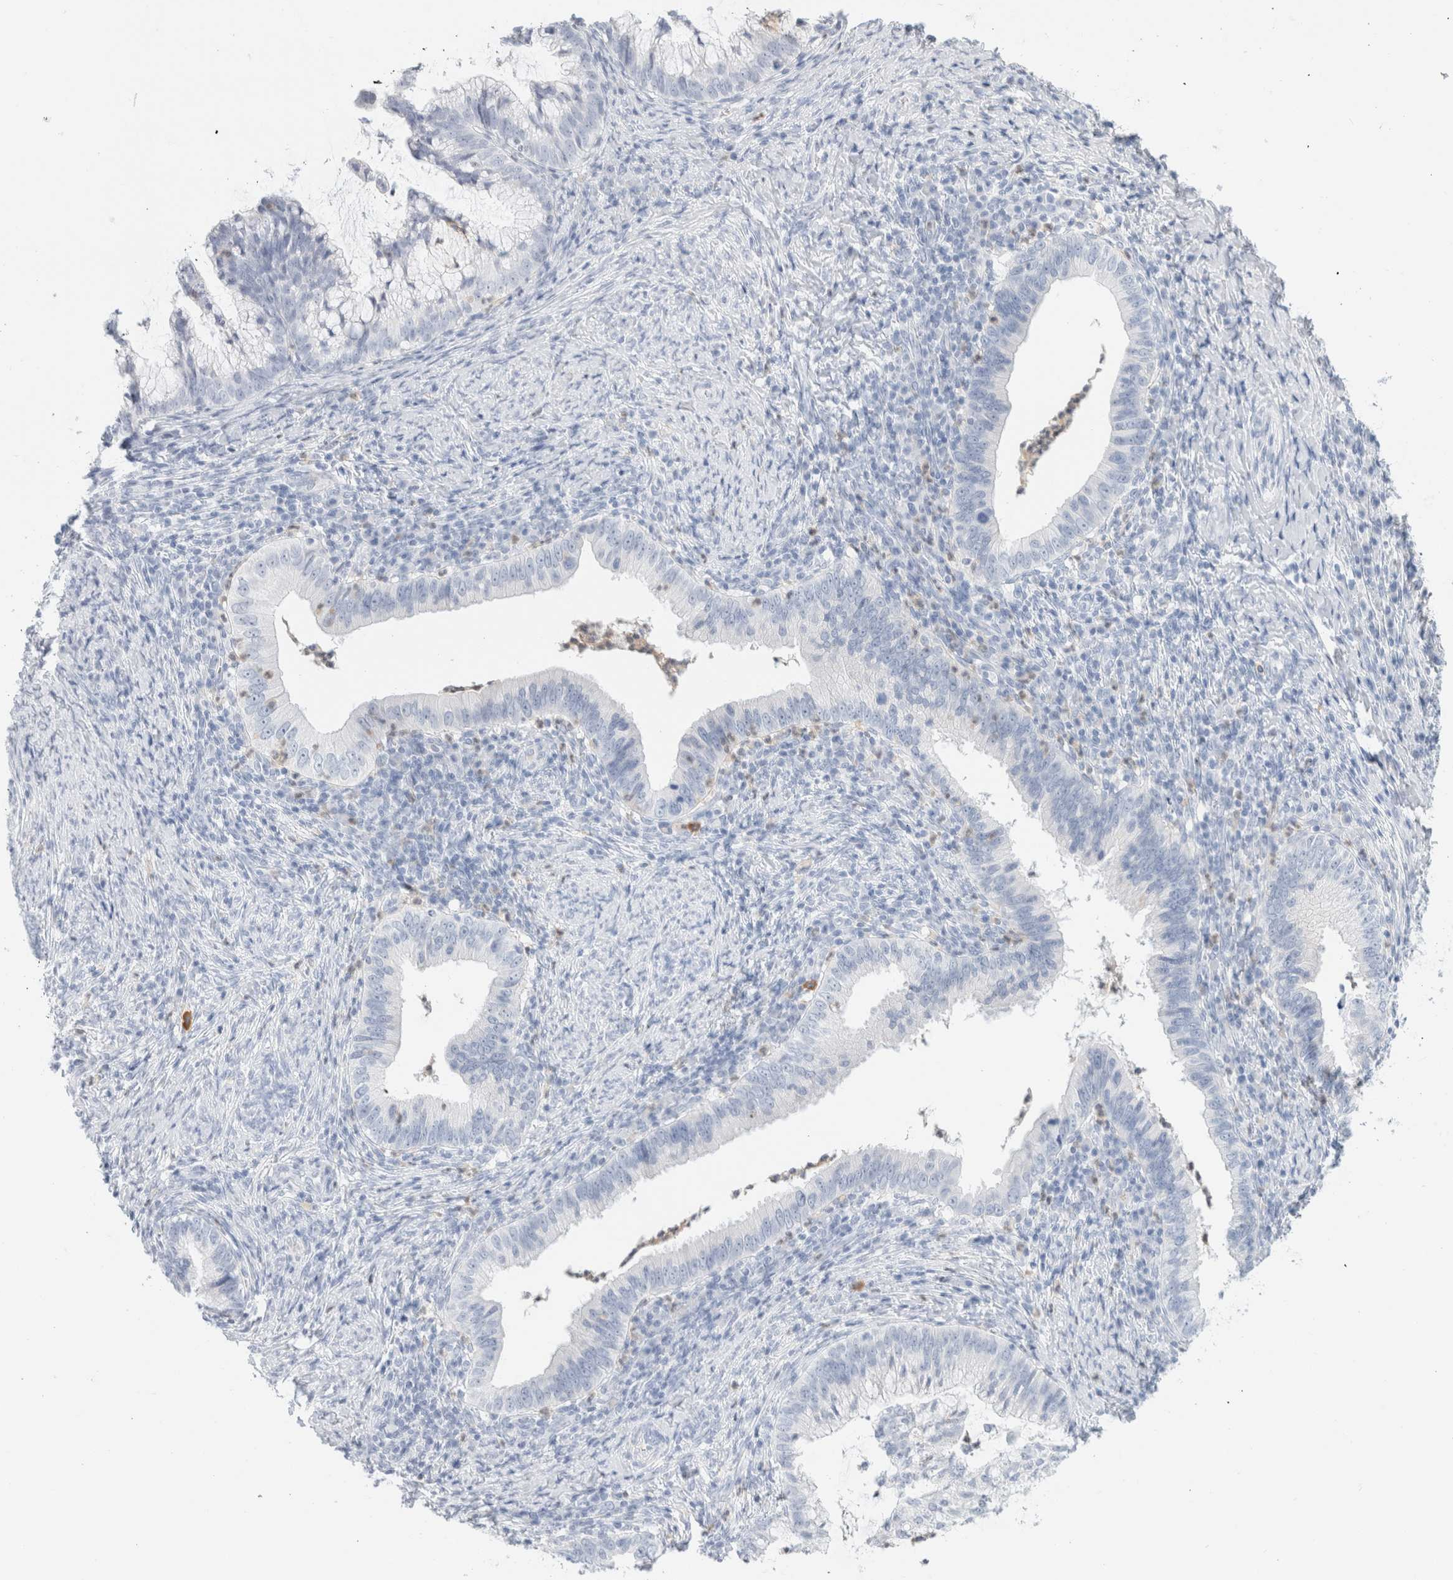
{"staining": {"intensity": "negative", "quantity": "none", "location": "none"}, "tissue": "cervical cancer", "cell_type": "Tumor cells", "image_type": "cancer", "snomed": [{"axis": "morphology", "description": "Adenocarcinoma, NOS"}, {"axis": "topography", "description": "Cervix"}], "caption": "A high-resolution image shows immunohistochemistry (IHC) staining of cervical cancer (adenocarcinoma), which demonstrates no significant positivity in tumor cells.", "gene": "ARG1", "patient": {"sex": "female", "age": 36}}